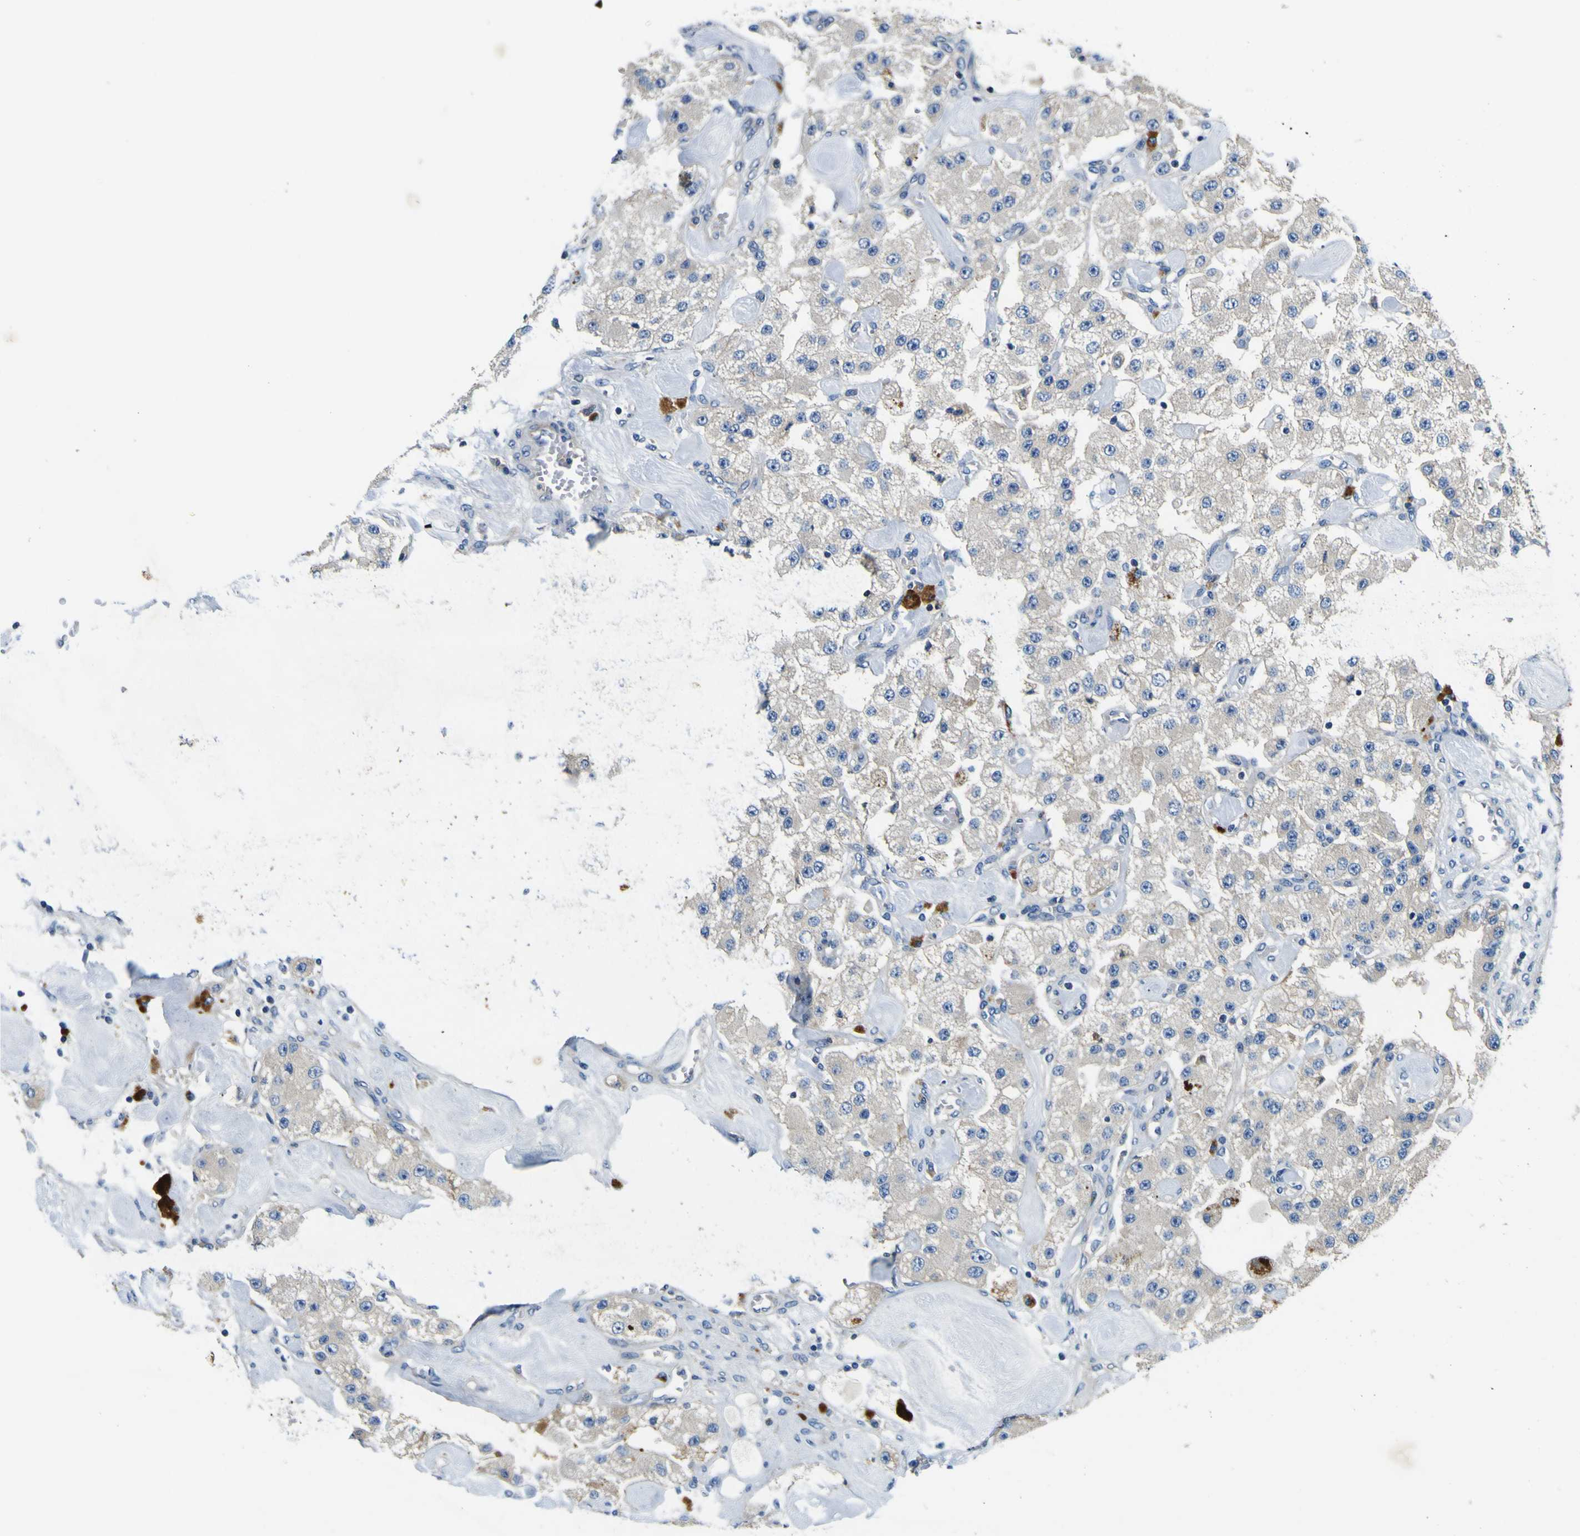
{"staining": {"intensity": "negative", "quantity": "none", "location": "none"}, "tissue": "carcinoid", "cell_type": "Tumor cells", "image_type": "cancer", "snomed": [{"axis": "morphology", "description": "Carcinoid, malignant, NOS"}, {"axis": "topography", "description": "Pancreas"}], "caption": "Immunohistochemistry photomicrograph of neoplastic tissue: carcinoid stained with DAB (3,3'-diaminobenzidine) displays no significant protein staining in tumor cells.", "gene": "CLSTN1", "patient": {"sex": "male", "age": 41}}